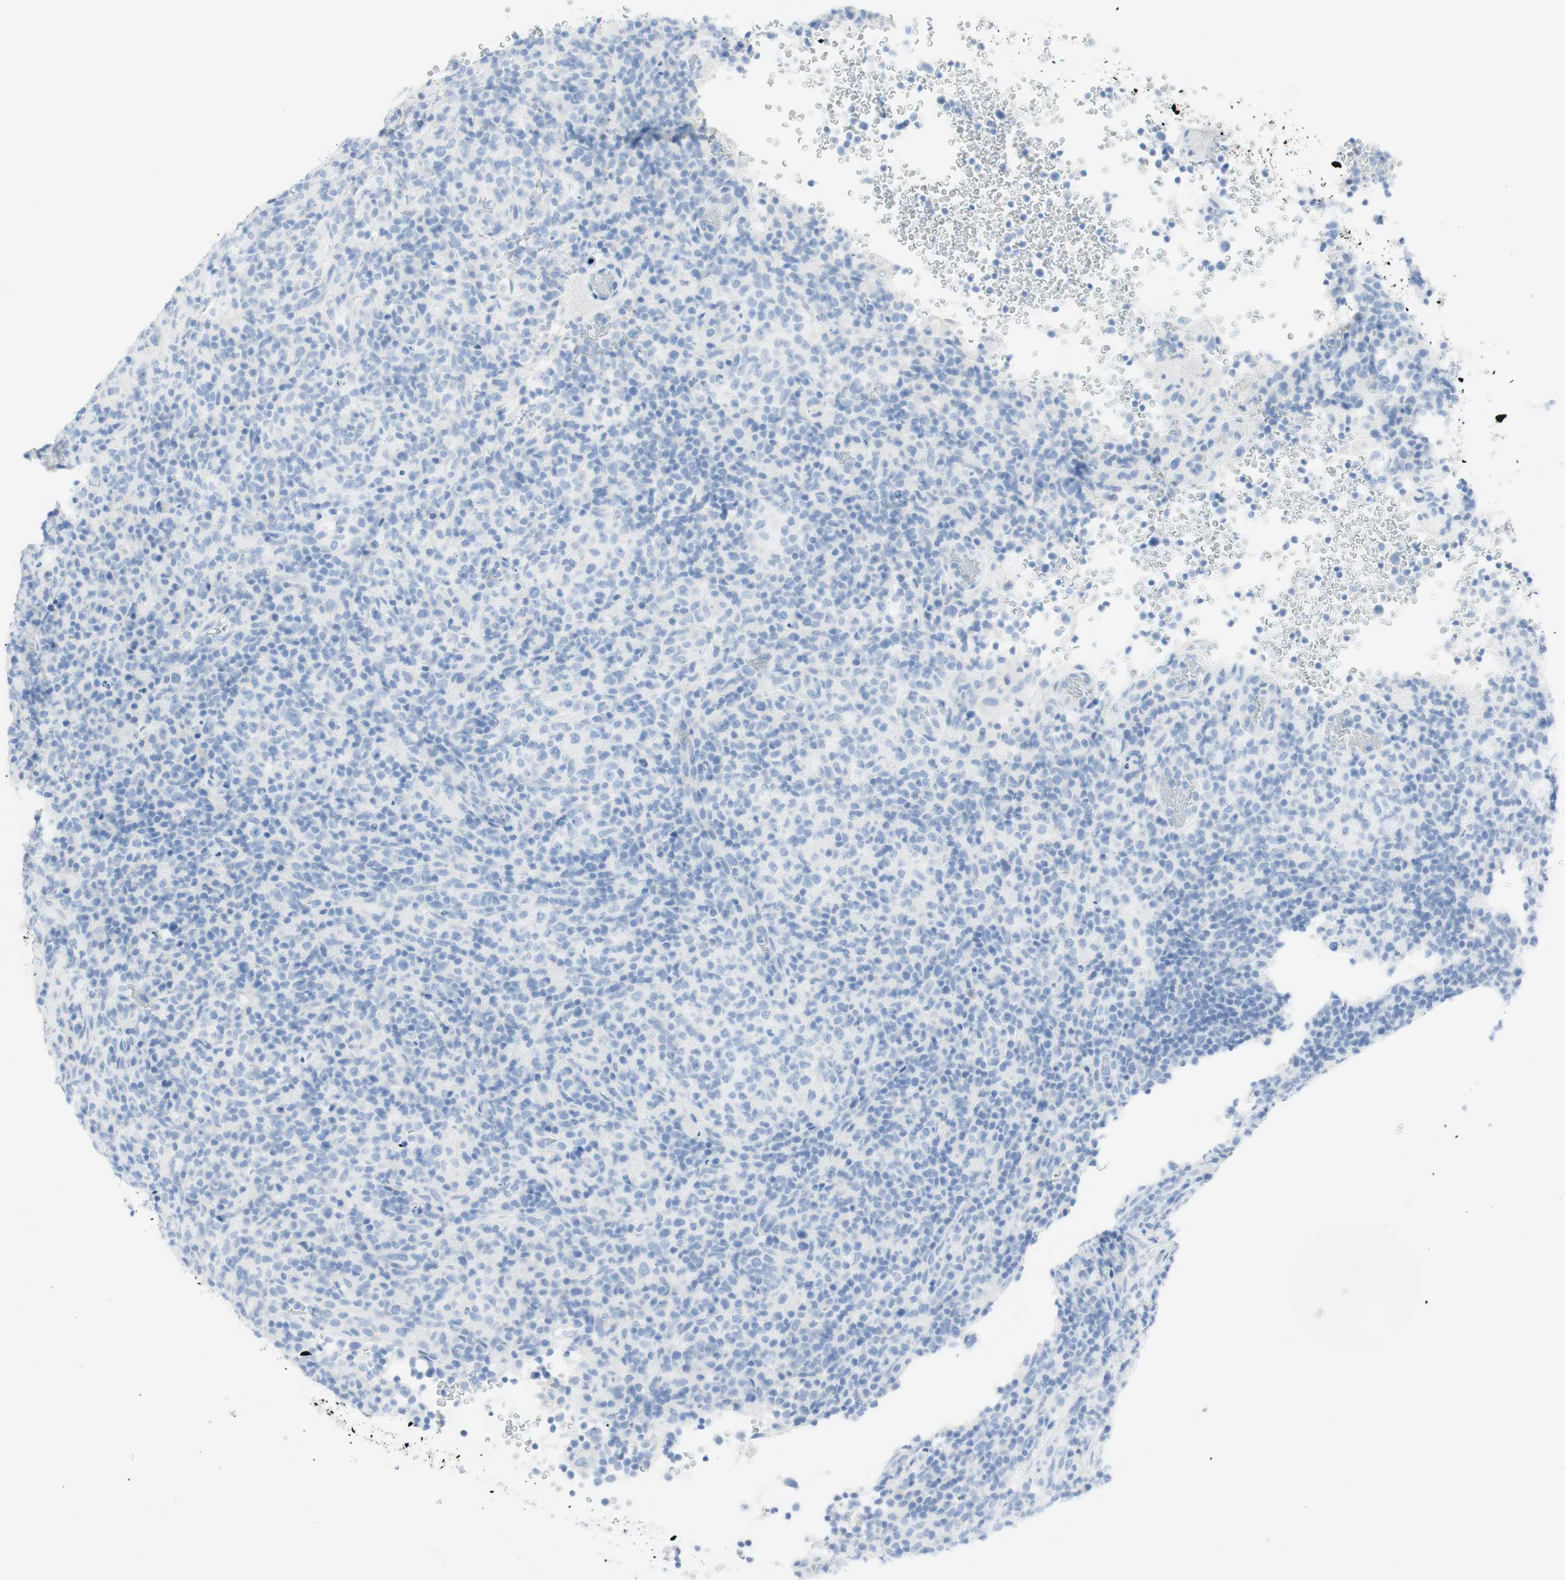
{"staining": {"intensity": "negative", "quantity": "none", "location": "none"}, "tissue": "lymphoma", "cell_type": "Tumor cells", "image_type": "cancer", "snomed": [{"axis": "morphology", "description": "Malignant lymphoma, non-Hodgkin's type, High grade"}, {"axis": "topography", "description": "Lymph node"}], "caption": "Immunohistochemistry histopathology image of human malignant lymphoma, non-Hodgkin's type (high-grade) stained for a protein (brown), which reveals no expression in tumor cells.", "gene": "TPO", "patient": {"sex": "female", "age": 76}}